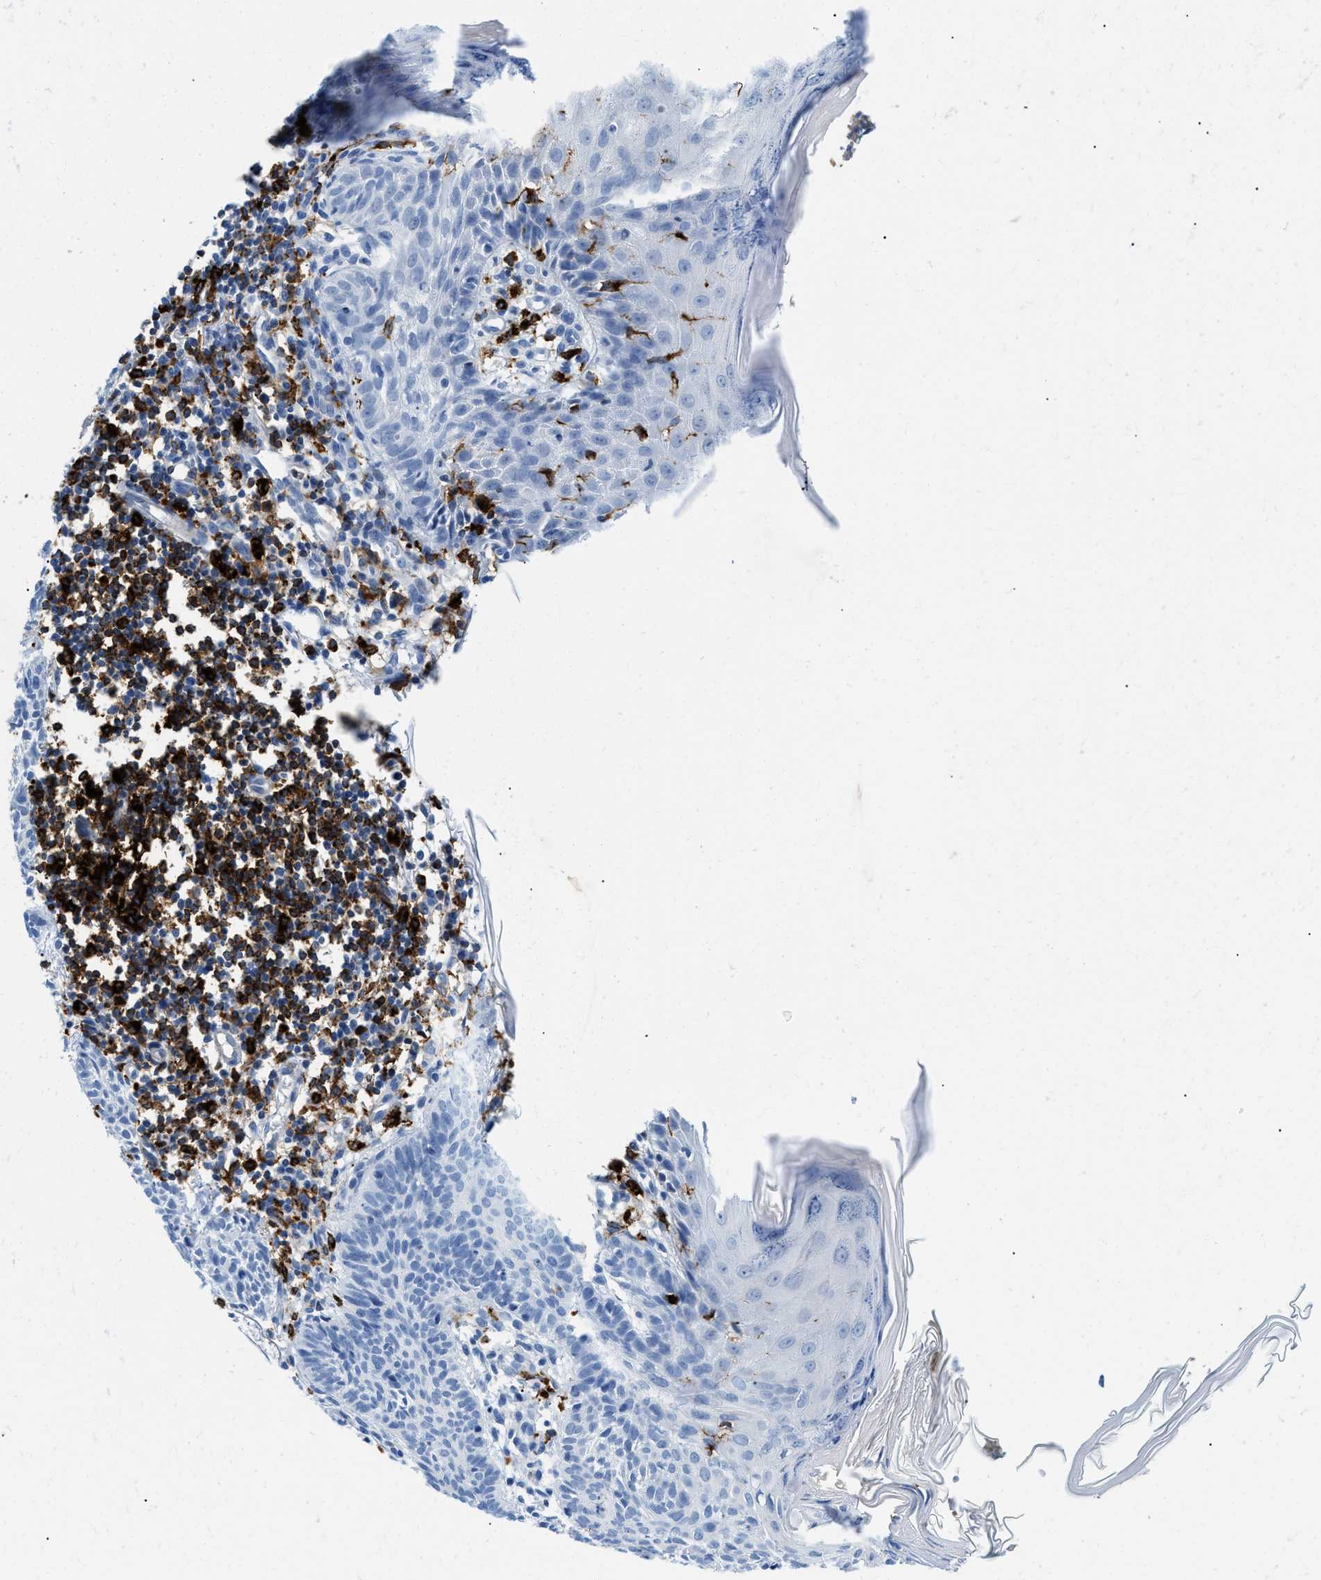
{"staining": {"intensity": "negative", "quantity": "none", "location": "none"}, "tissue": "skin cancer", "cell_type": "Tumor cells", "image_type": "cancer", "snomed": [{"axis": "morphology", "description": "Basal cell carcinoma"}, {"axis": "topography", "description": "Skin"}], "caption": "DAB (3,3'-diaminobenzidine) immunohistochemical staining of skin basal cell carcinoma demonstrates no significant positivity in tumor cells.", "gene": "CD226", "patient": {"sex": "male", "age": 60}}